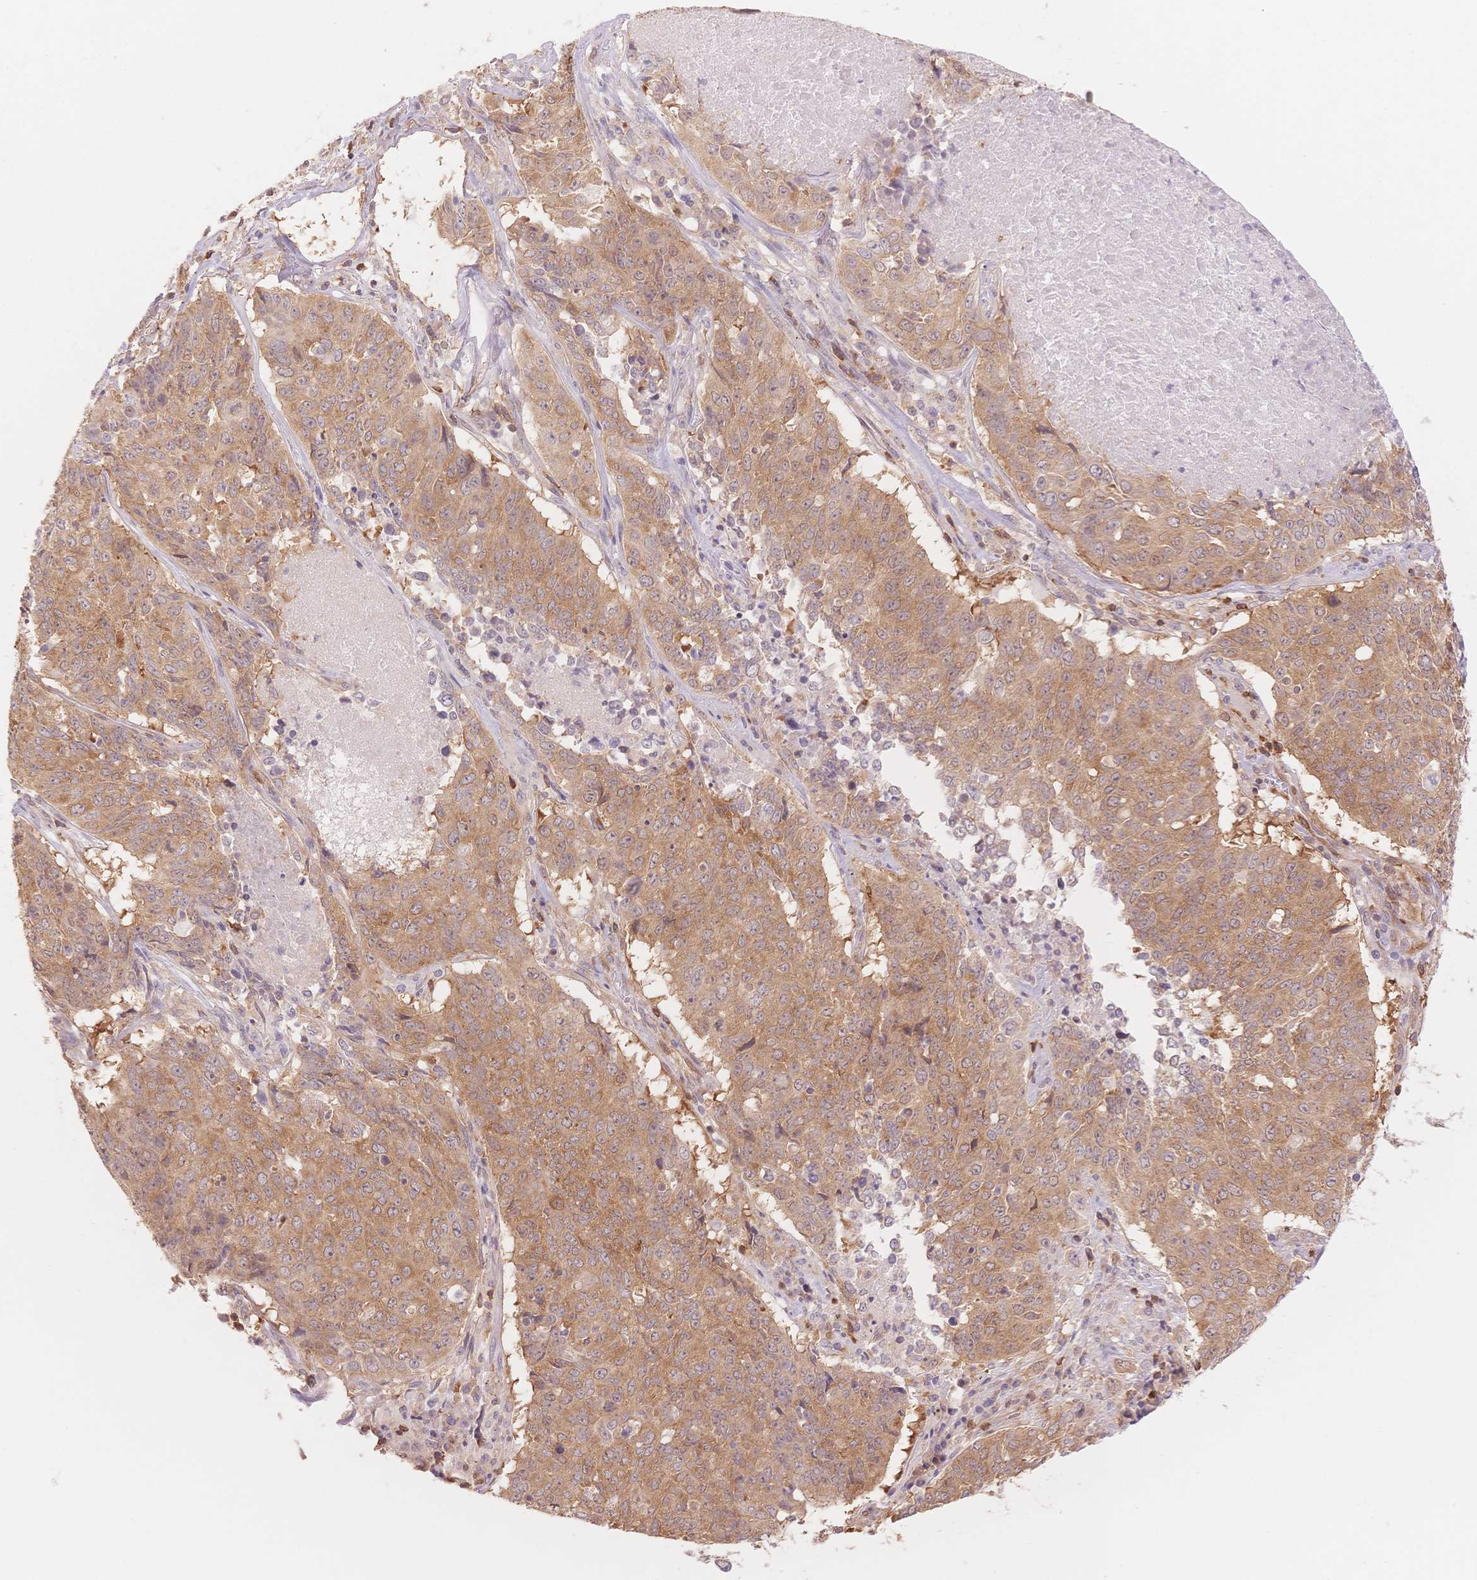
{"staining": {"intensity": "moderate", "quantity": ">75%", "location": "cytoplasmic/membranous"}, "tissue": "lung cancer", "cell_type": "Tumor cells", "image_type": "cancer", "snomed": [{"axis": "morphology", "description": "Normal tissue, NOS"}, {"axis": "morphology", "description": "Squamous cell carcinoma, NOS"}, {"axis": "topography", "description": "Bronchus"}, {"axis": "topography", "description": "Lung"}], "caption": "A brown stain highlights moderate cytoplasmic/membranous staining of a protein in human lung cancer tumor cells. (DAB = brown stain, brightfield microscopy at high magnification).", "gene": "STK39", "patient": {"sex": "male", "age": 64}}